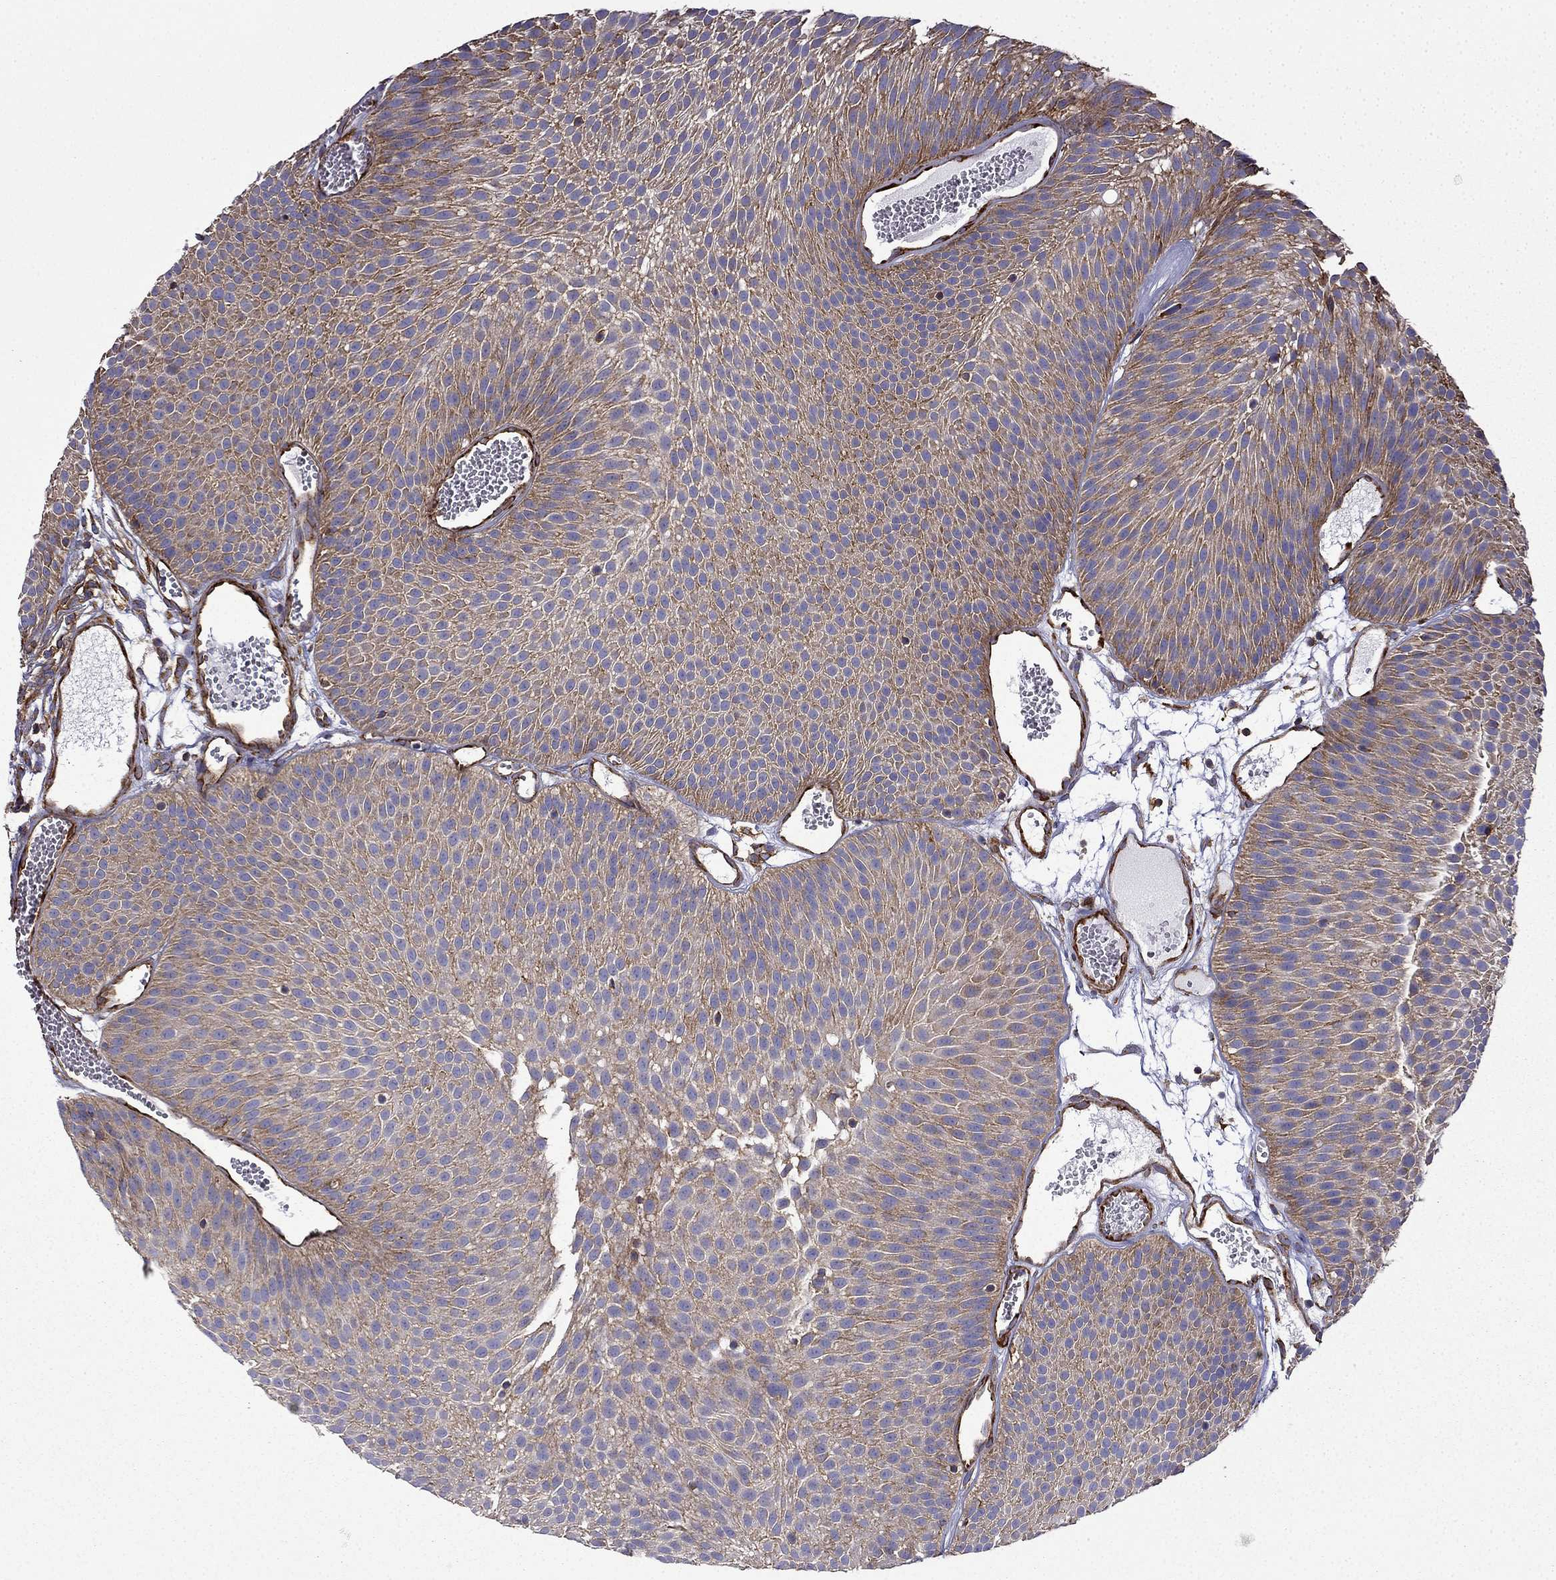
{"staining": {"intensity": "moderate", "quantity": ">75%", "location": "cytoplasmic/membranous"}, "tissue": "urothelial cancer", "cell_type": "Tumor cells", "image_type": "cancer", "snomed": [{"axis": "morphology", "description": "Urothelial carcinoma, Low grade"}, {"axis": "topography", "description": "Urinary bladder"}], "caption": "Tumor cells exhibit medium levels of moderate cytoplasmic/membranous staining in about >75% of cells in urothelial cancer. The protein of interest is shown in brown color, while the nuclei are stained blue.", "gene": "MAP4", "patient": {"sex": "male", "age": 52}}